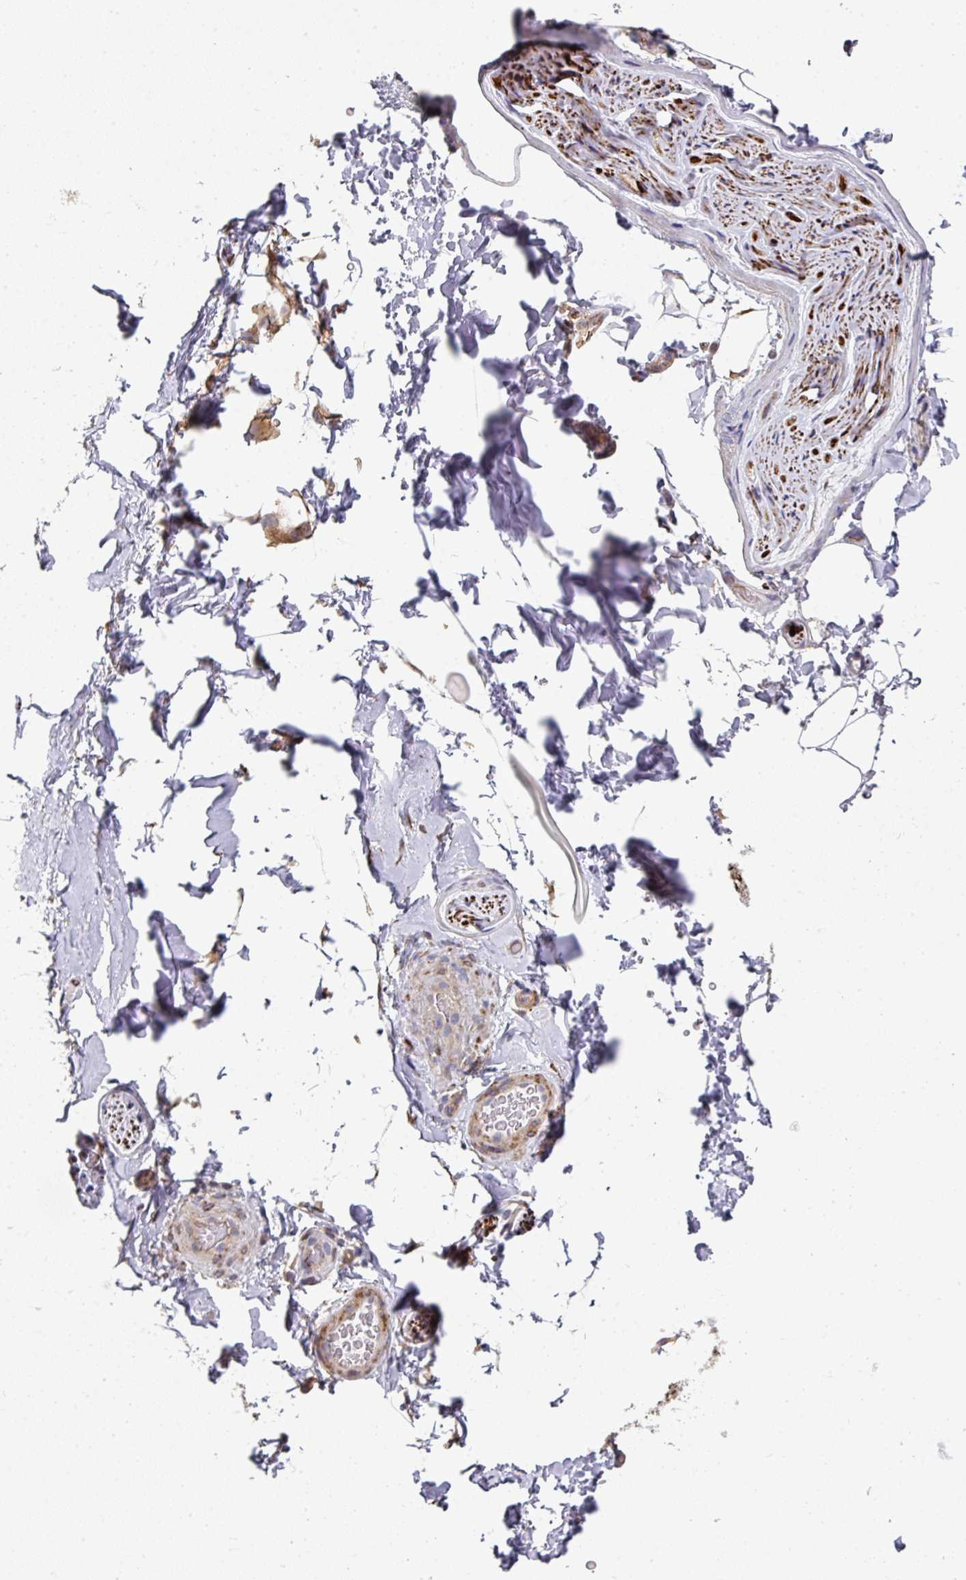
{"staining": {"intensity": "negative", "quantity": "none", "location": "none"}, "tissue": "adipose tissue", "cell_type": "Adipocytes", "image_type": "normal", "snomed": [{"axis": "morphology", "description": "Normal tissue, NOS"}, {"axis": "topography", "description": "Vascular tissue"}, {"axis": "topography", "description": "Peripheral nerve tissue"}], "caption": "High power microscopy image of an immunohistochemistry photomicrograph of benign adipose tissue, revealing no significant positivity in adipocytes. (Brightfield microscopy of DAB (3,3'-diaminobenzidine) IHC at high magnification).", "gene": "BEND5", "patient": {"sex": "male", "age": 41}}